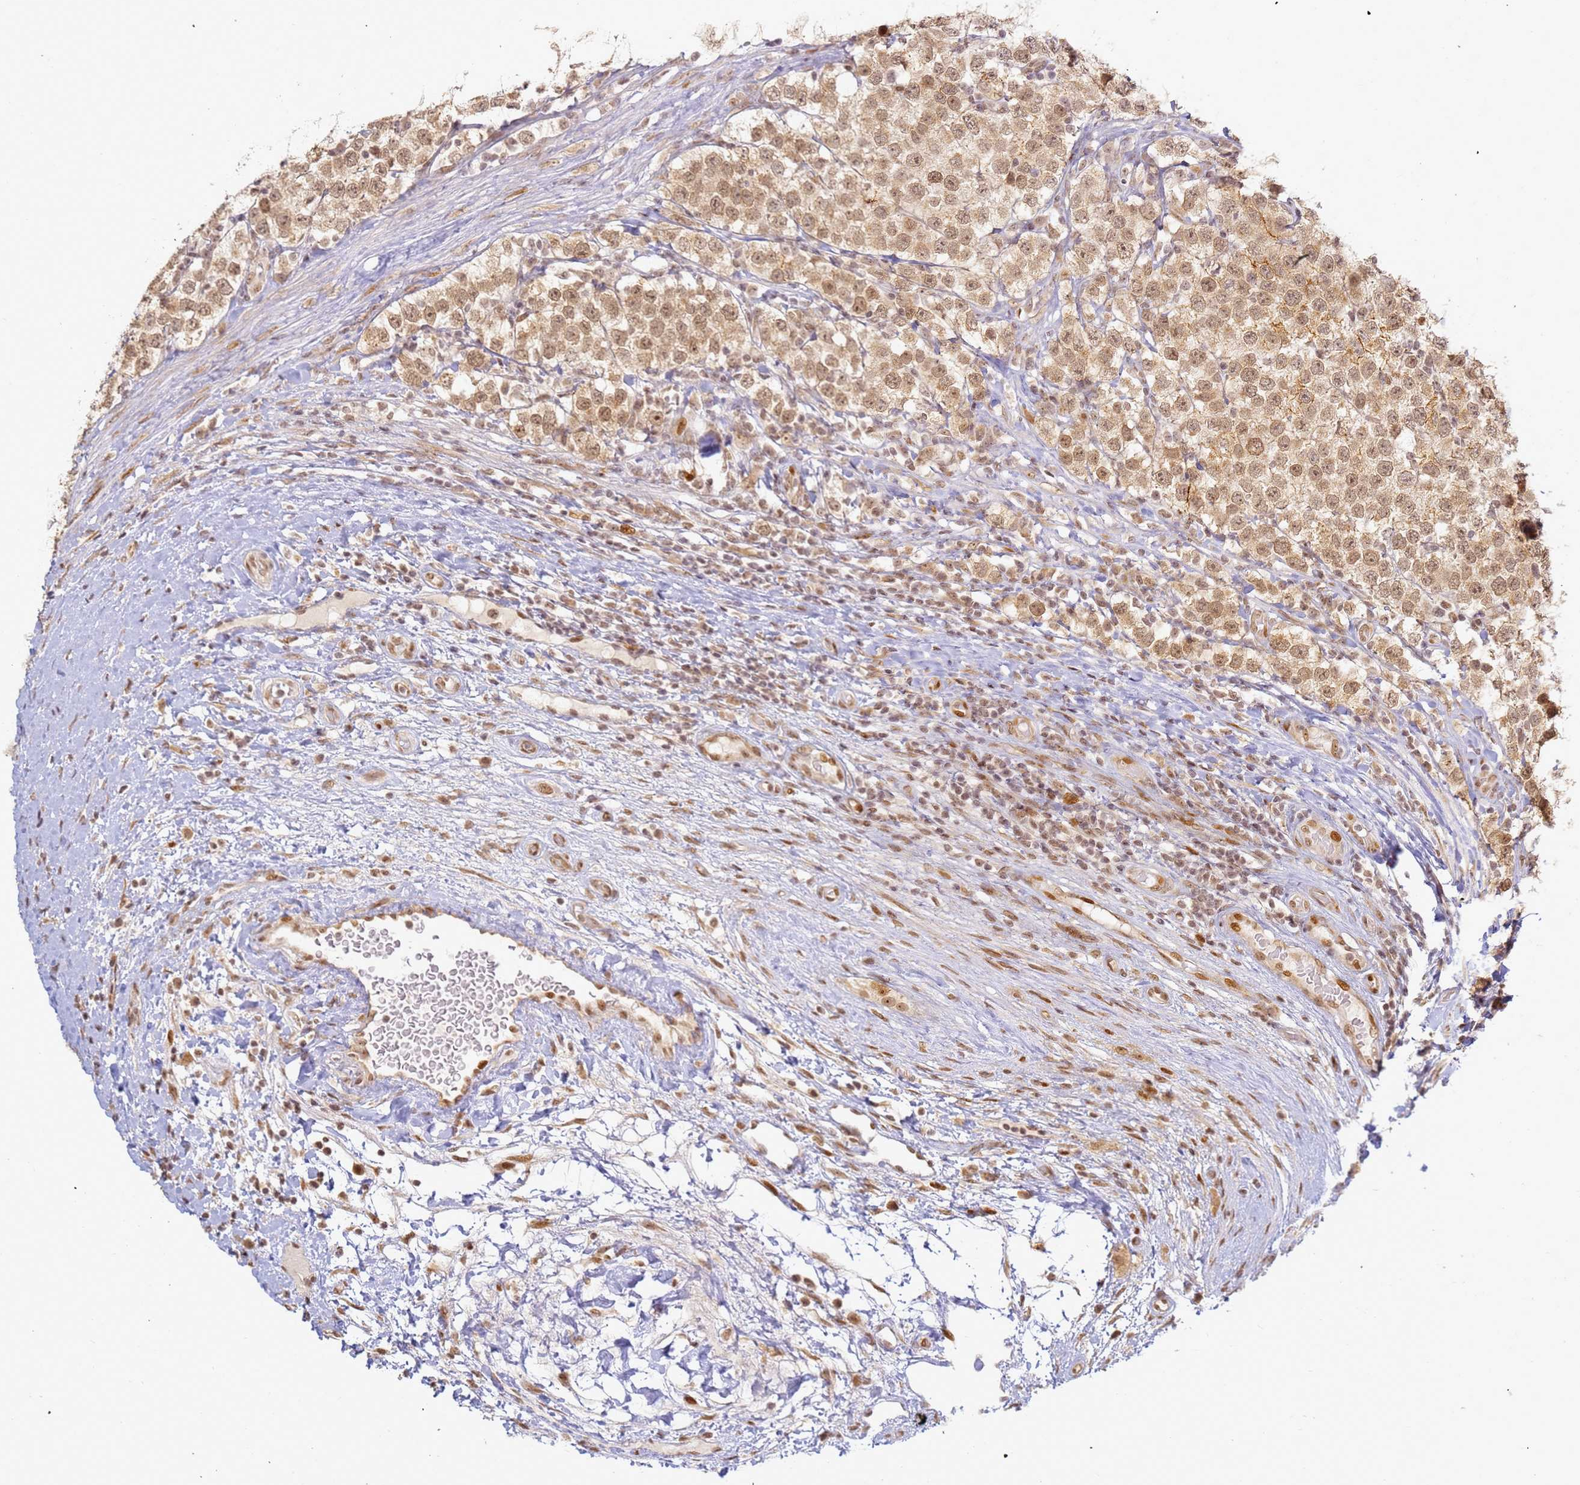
{"staining": {"intensity": "moderate", "quantity": ">75%", "location": "cytoplasmic/membranous,nuclear"}, "tissue": "testis cancer", "cell_type": "Tumor cells", "image_type": "cancer", "snomed": [{"axis": "morphology", "description": "Seminoma, NOS"}, {"axis": "topography", "description": "Testis"}], "caption": "Protein expression analysis of testis cancer (seminoma) shows moderate cytoplasmic/membranous and nuclear positivity in about >75% of tumor cells. Using DAB (3,3'-diaminobenzidine) (brown) and hematoxylin (blue) stains, captured at high magnification using brightfield microscopy.", "gene": "ABCA2", "patient": {"sex": "male", "age": 34}}